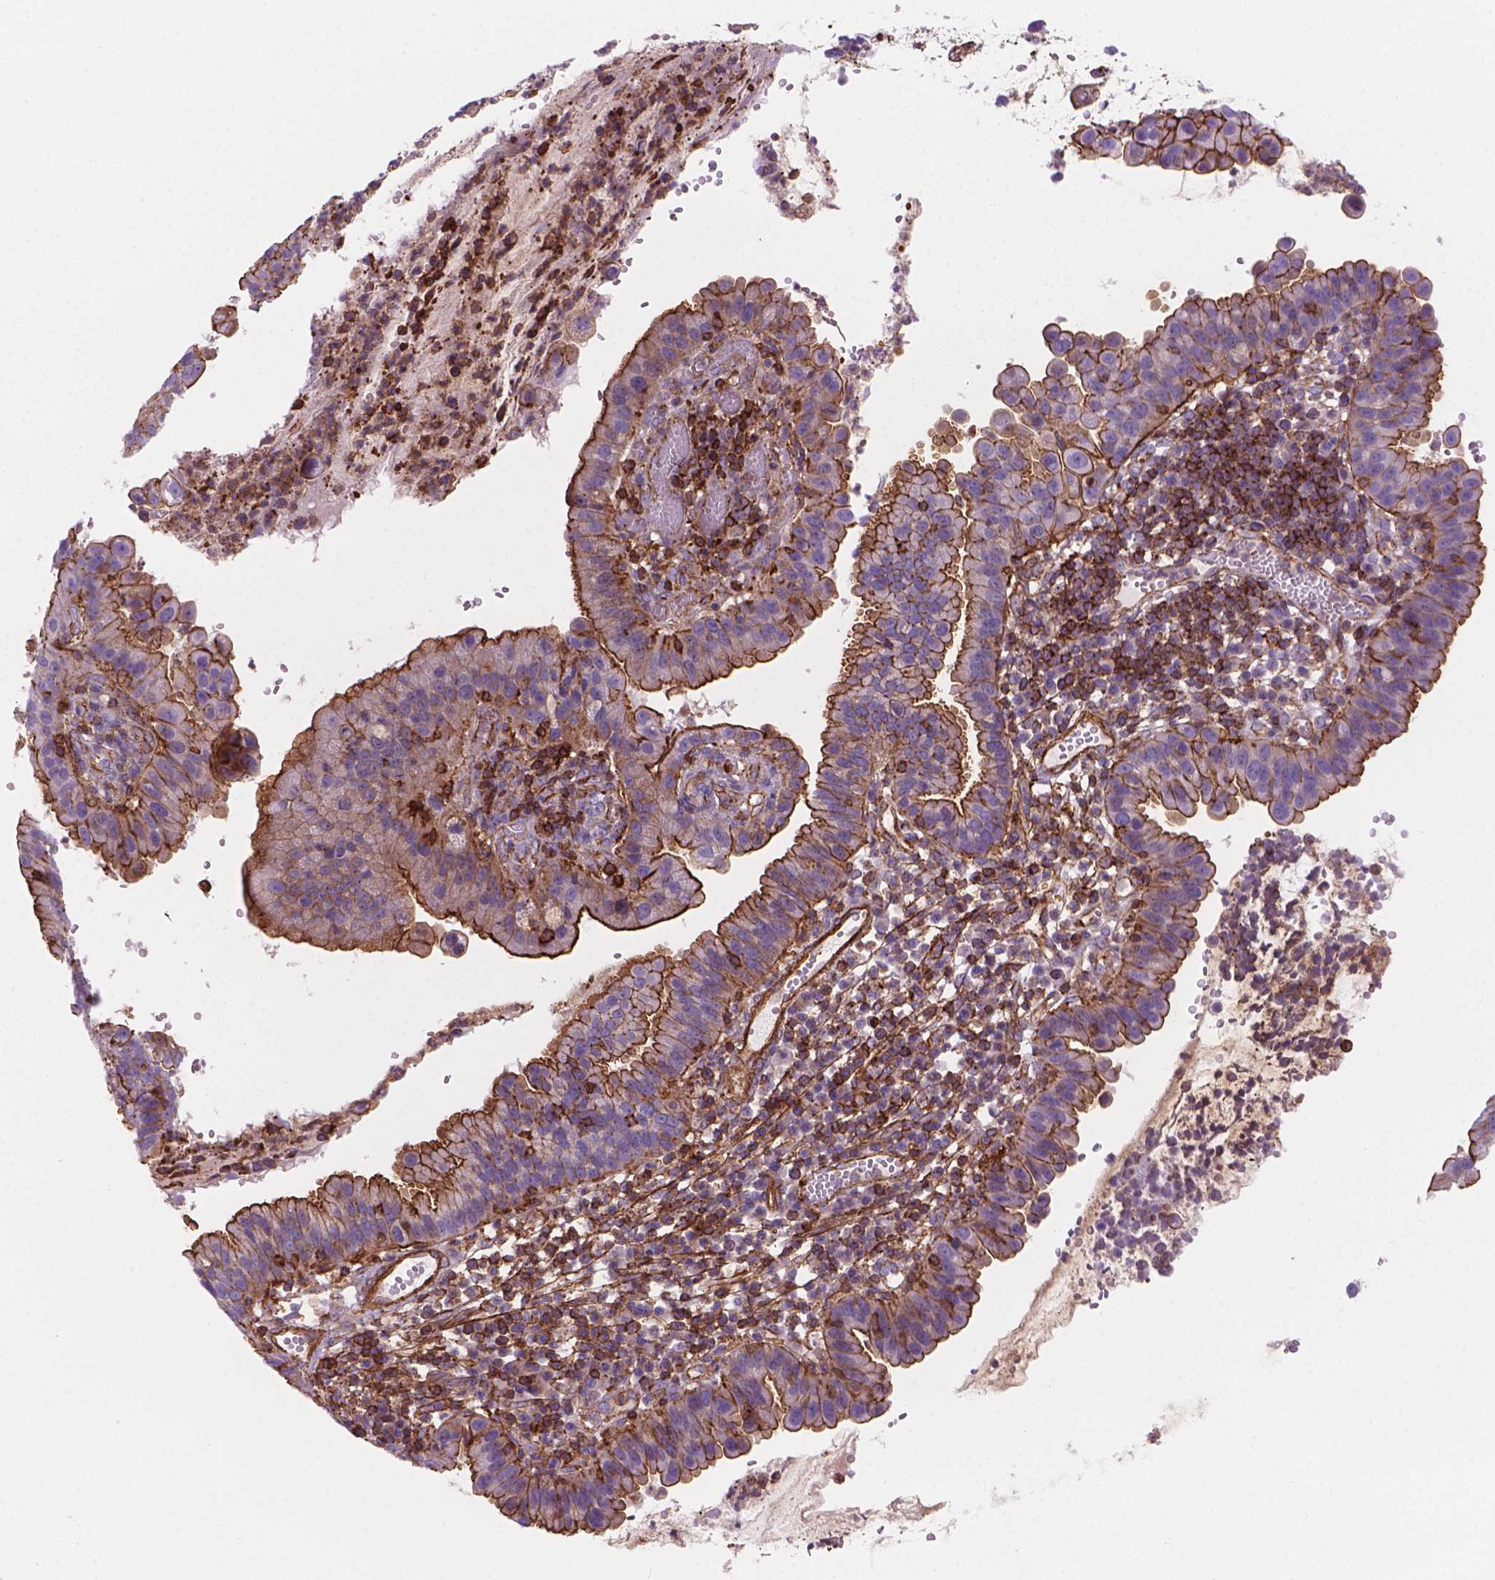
{"staining": {"intensity": "moderate", "quantity": "25%-75%", "location": "cytoplasmic/membranous"}, "tissue": "cervical cancer", "cell_type": "Tumor cells", "image_type": "cancer", "snomed": [{"axis": "morphology", "description": "Adenocarcinoma, NOS"}, {"axis": "topography", "description": "Cervix"}], "caption": "Protein expression analysis of cervical adenocarcinoma shows moderate cytoplasmic/membranous expression in about 25%-75% of tumor cells.", "gene": "PATJ", "patient": {"sex": "female", "age": 34}}